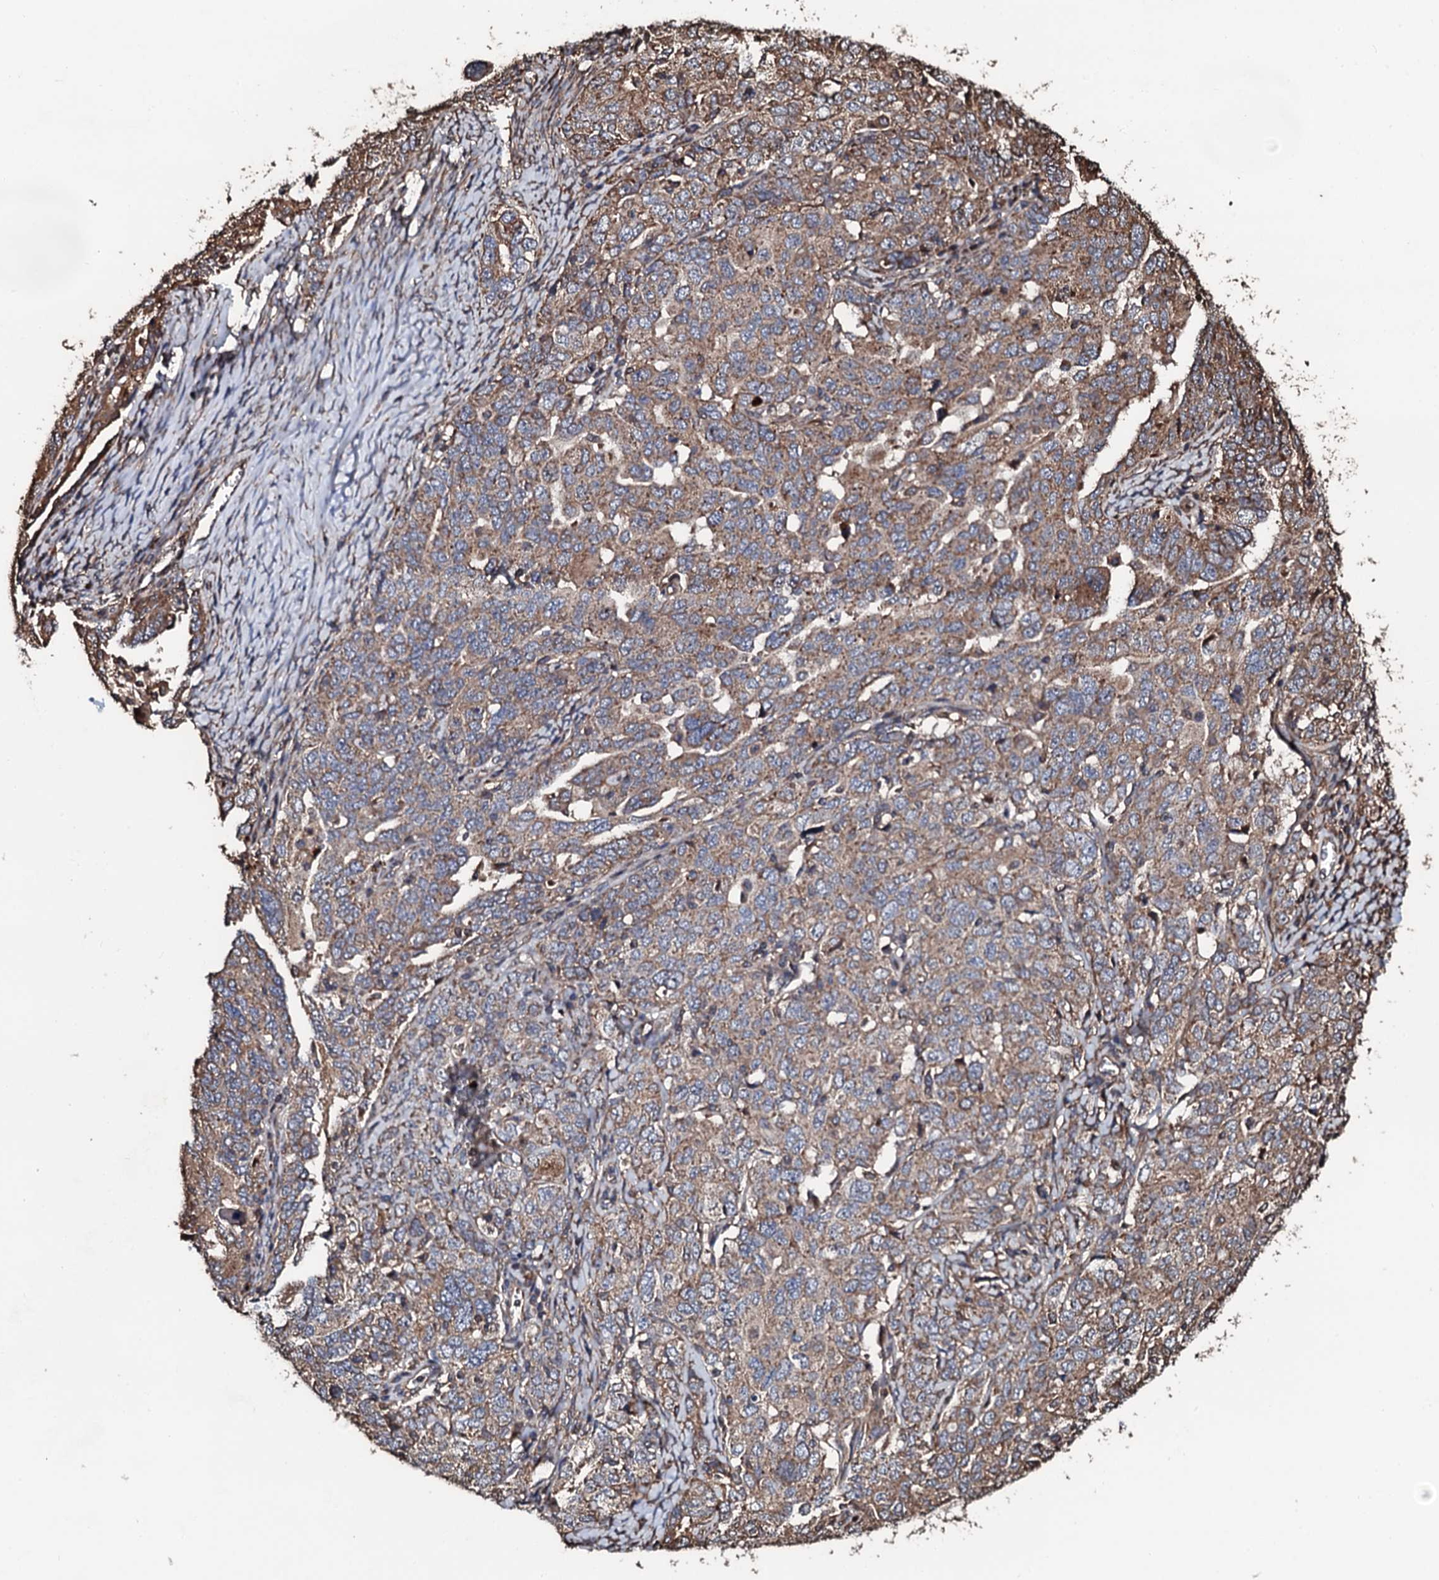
{"staining": {"intensity": "moderate", "quantity": ">75%", "location": "cytoplasmic/membranous"}, "tissue": "ovarian cancer", "cell_type": "Tumor cells", "image_type": "cancer", "snomed": [{"axis": "morphology", "description": "Carcinoma, endometroid"}, {"axis": "topography", "description": "Ovary"}], "caption": "Endometroid carcinoma (ovarian) was stained to show a protein in brown. There is medium levels of moderate cytoplasmic/membranous staining in approximately >75% of tumor cells.", "gene": "CKAP5", "patient": {"sex": "female", "age": 62}}